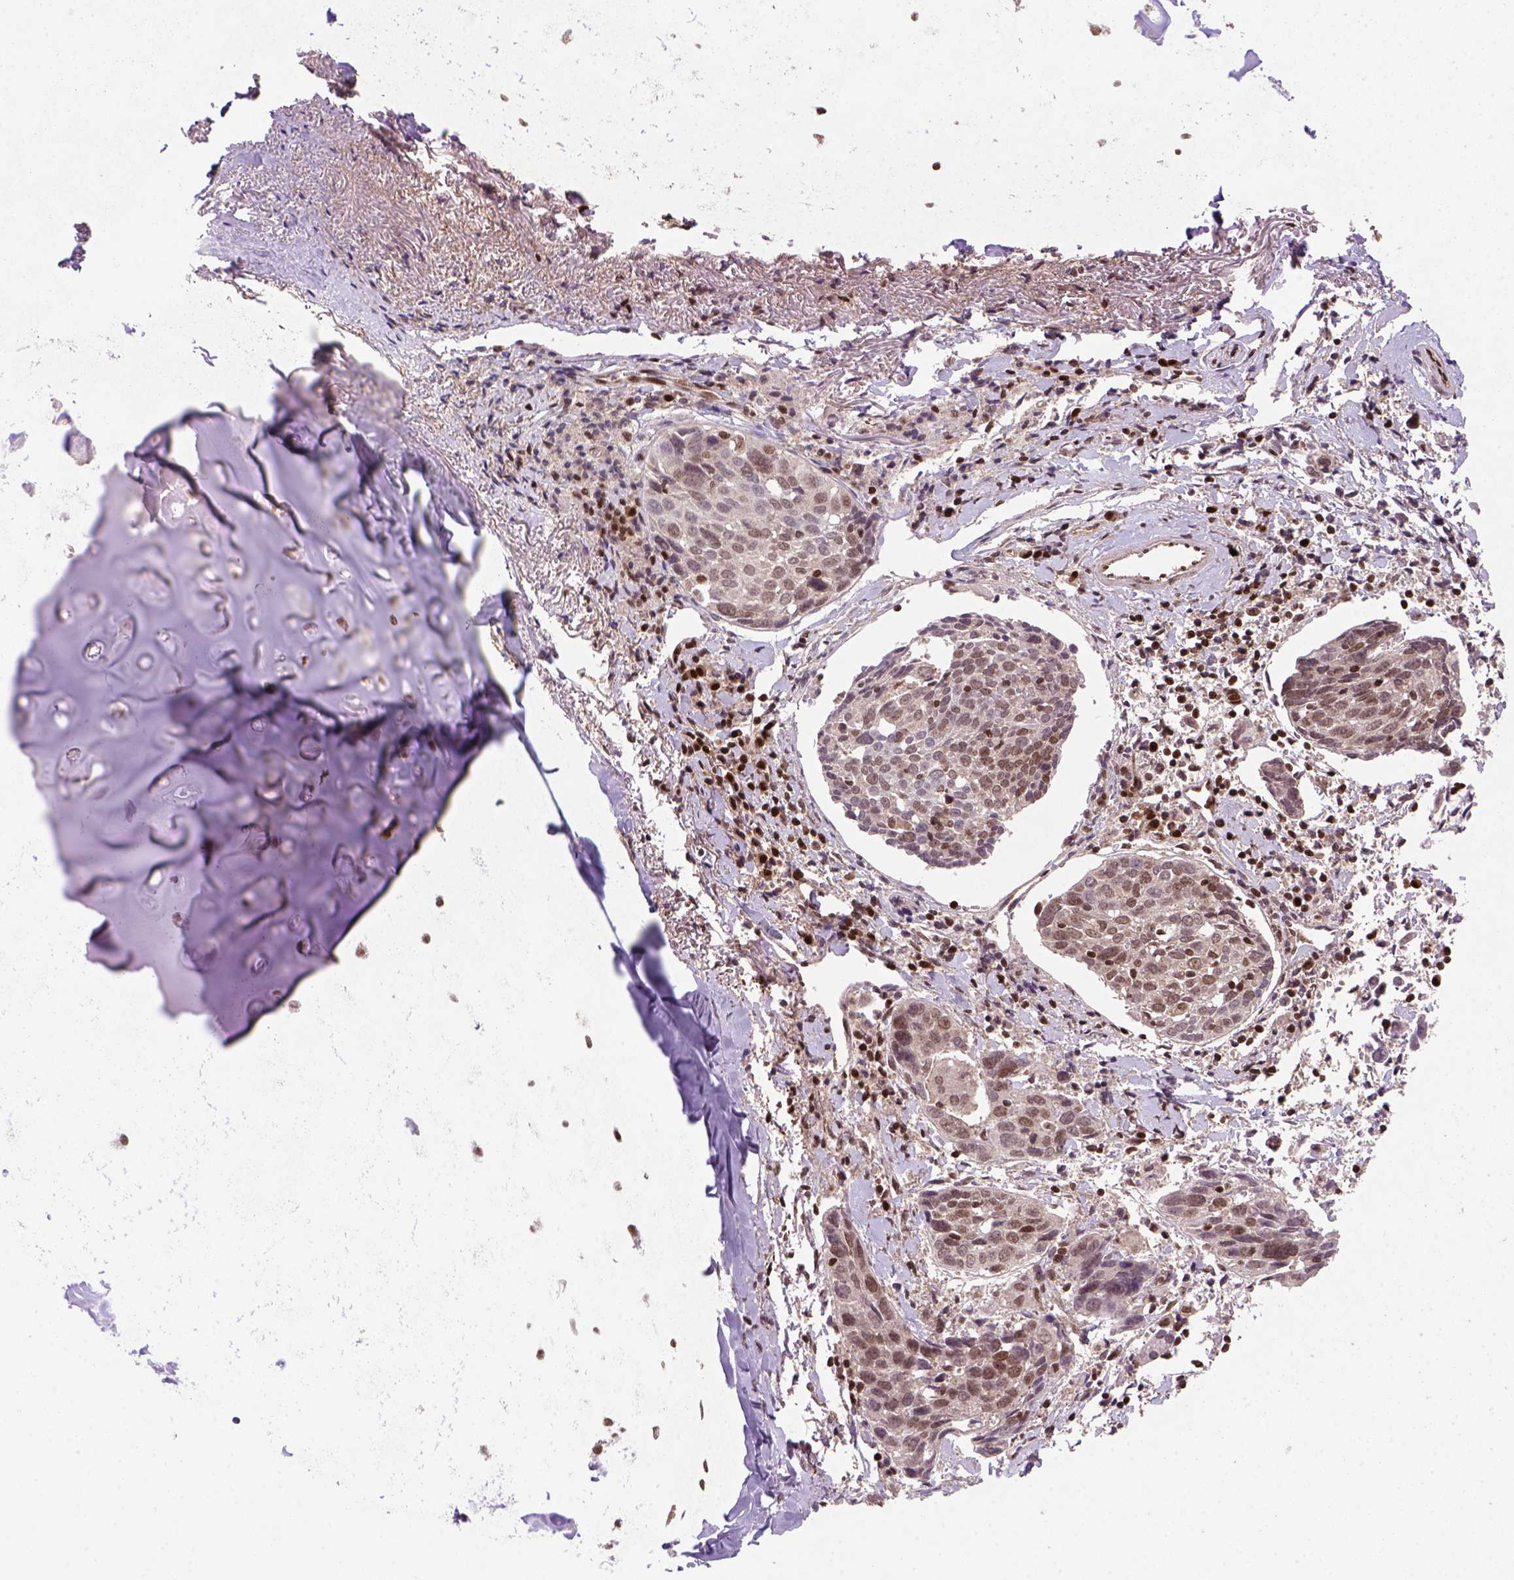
{"staining": {"intensity": "moderate", "quantity": "25%-75%", "location": "nuclear"}, "tissue": "lung cancer", "cell_type": "Tumor cells", "image_type": "cancer", "snomed": [{"axis": "morphology", "description": "Squamous cell carcinoma, NOS"}, {"axis": "topography", "description": "Lung"}], "caption": "IHC of human lung cancer displays medium levels of moderate nuclear positivity in about 25%-75% of tumor cells.", "gene": "MGMT", "patient": {"sex": "male", "age": 57}}